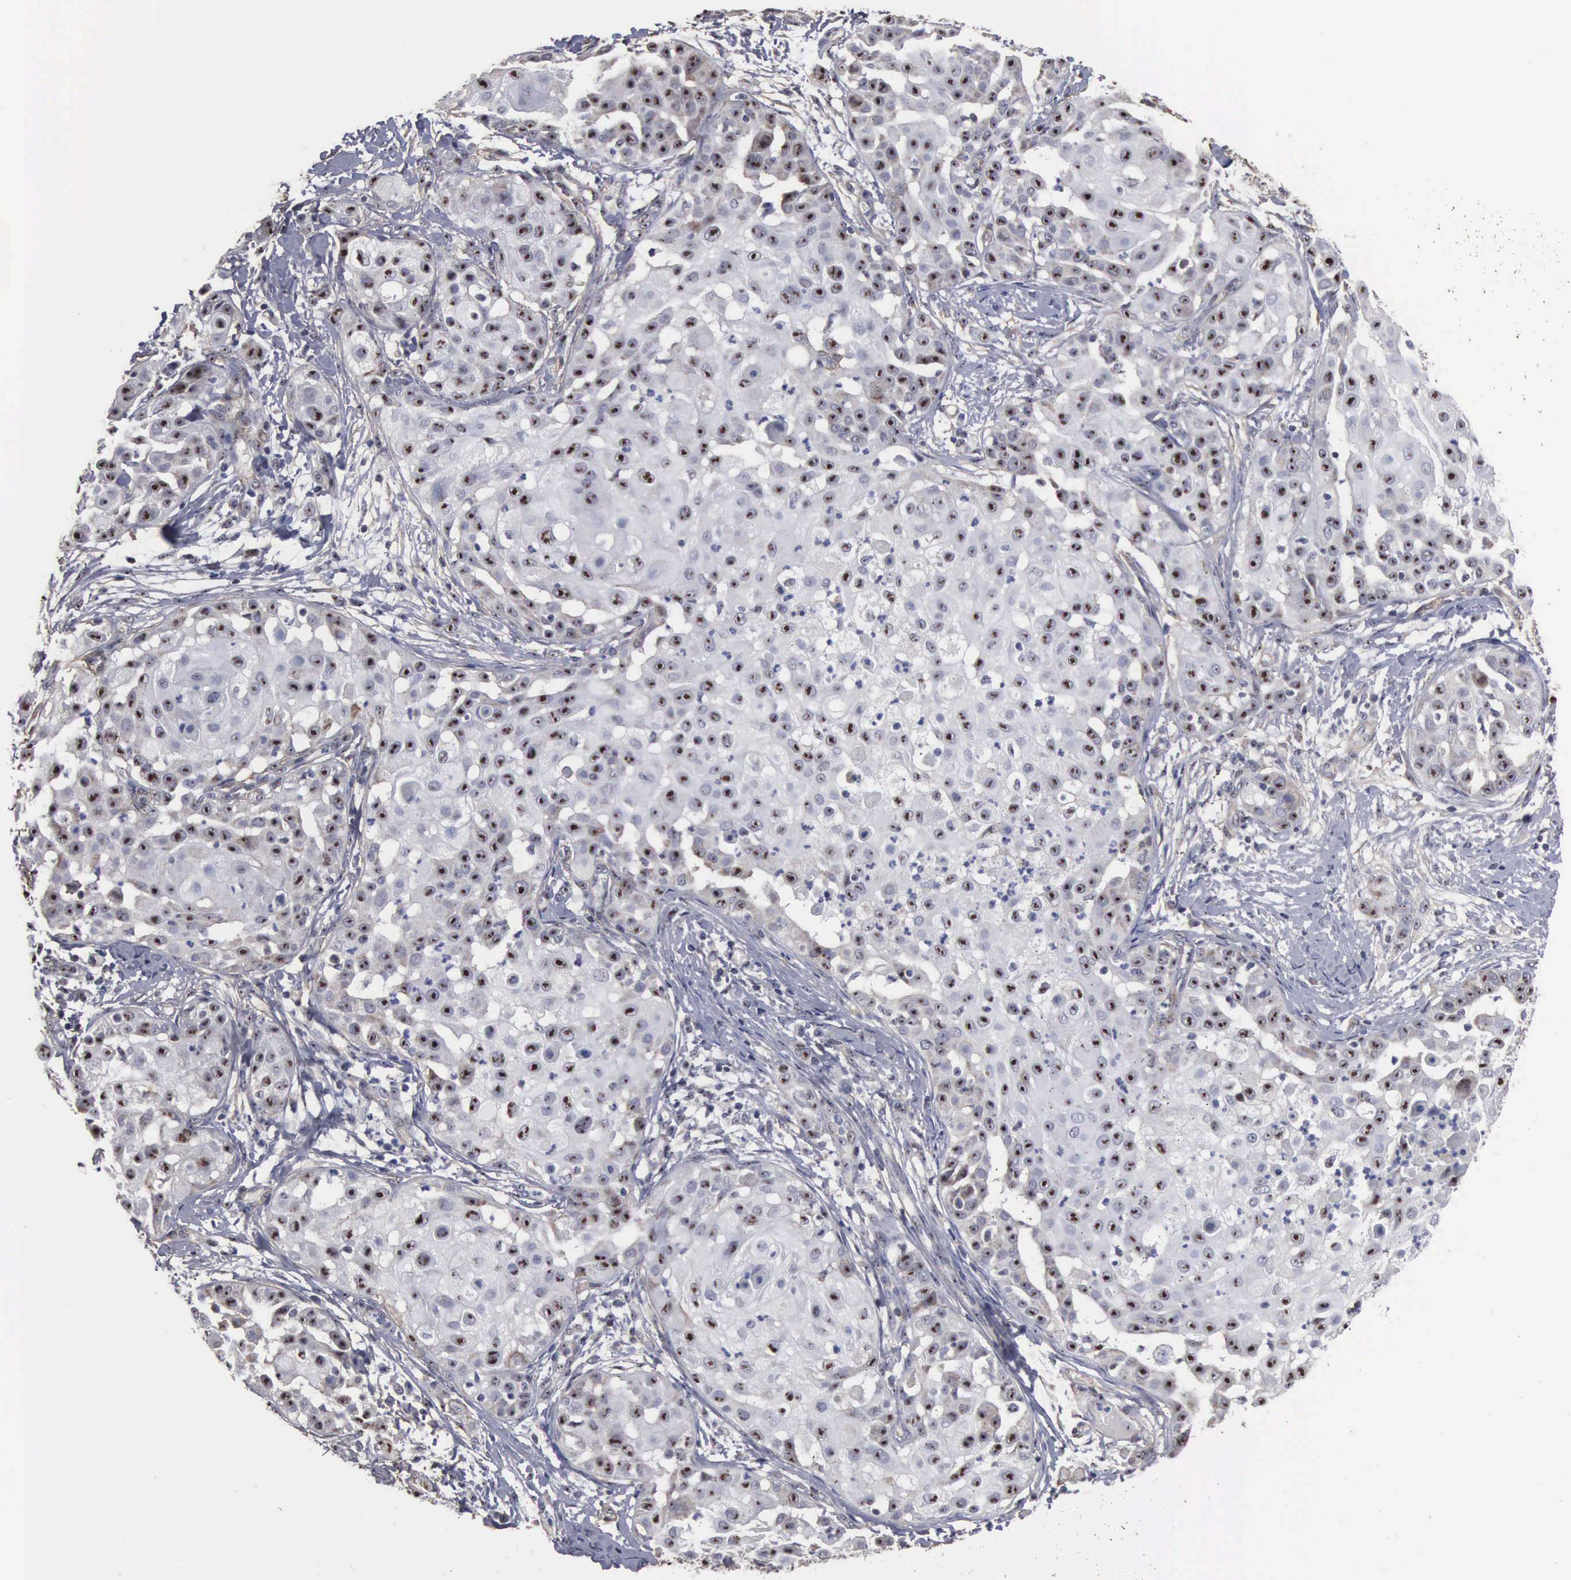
{"staining": {"intensity": "weak", "quantity": "25%-75%", "location": "cytoplasmic/membranous,nuclear"}, "tissue": "skin cancer", "cell_type": "Tumor cells", "image_type": "cancer", "snomed": [{"axis": "morphology", "description": "Squamous cell carcinoma, NOS"}, {"axis": "topography", "description": "Skin"}], "caption": "Immunohistochemical staining of skin cancer (squamous cell carcinoma) reveals weak cytoplasmic/membranous and nuclear protein expression in approximately 25%-75% of tumor cells.", "gene": "NGDN", "patient": {"sex": "female", "age": 57}}